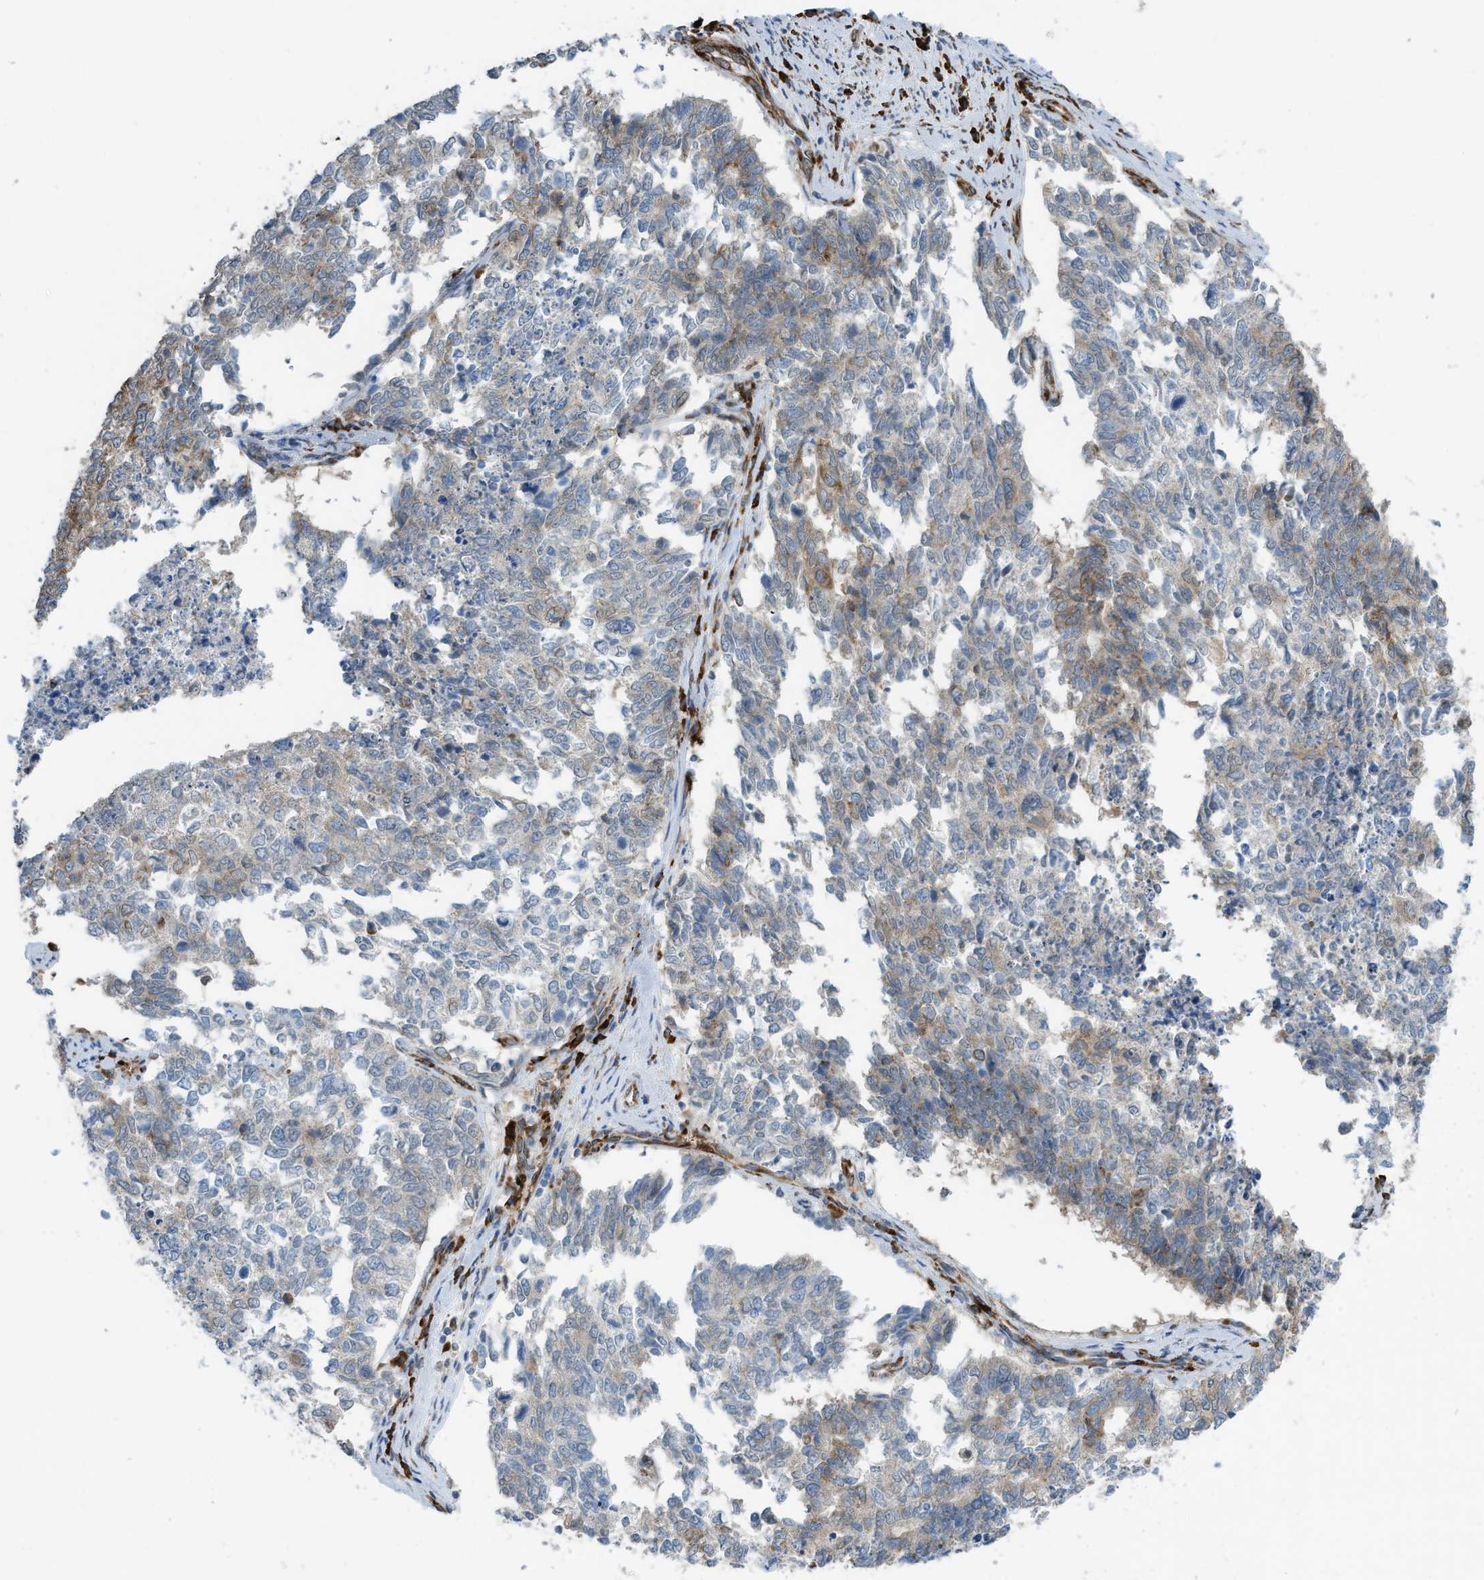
{"staining": {"intensity": "weak", "quantity": "<25%", "location": "cytoplasmic/membranous"}, "tissue": "cervical cancer", "cell_type": "Tumor cells", "image_type": "cancer", "snomed": [{"axis": "morphology", "description": "Squamous cell carcinoma, NOS"}, {"axis": "topography", "description": "Cervix"}], "caption": "Immunohistochemical staining of human cervical cancer reveals no significant staining in tumor cells.", "gene": "ZBTB45", "patient": {"sex": "female", "age": 63}}